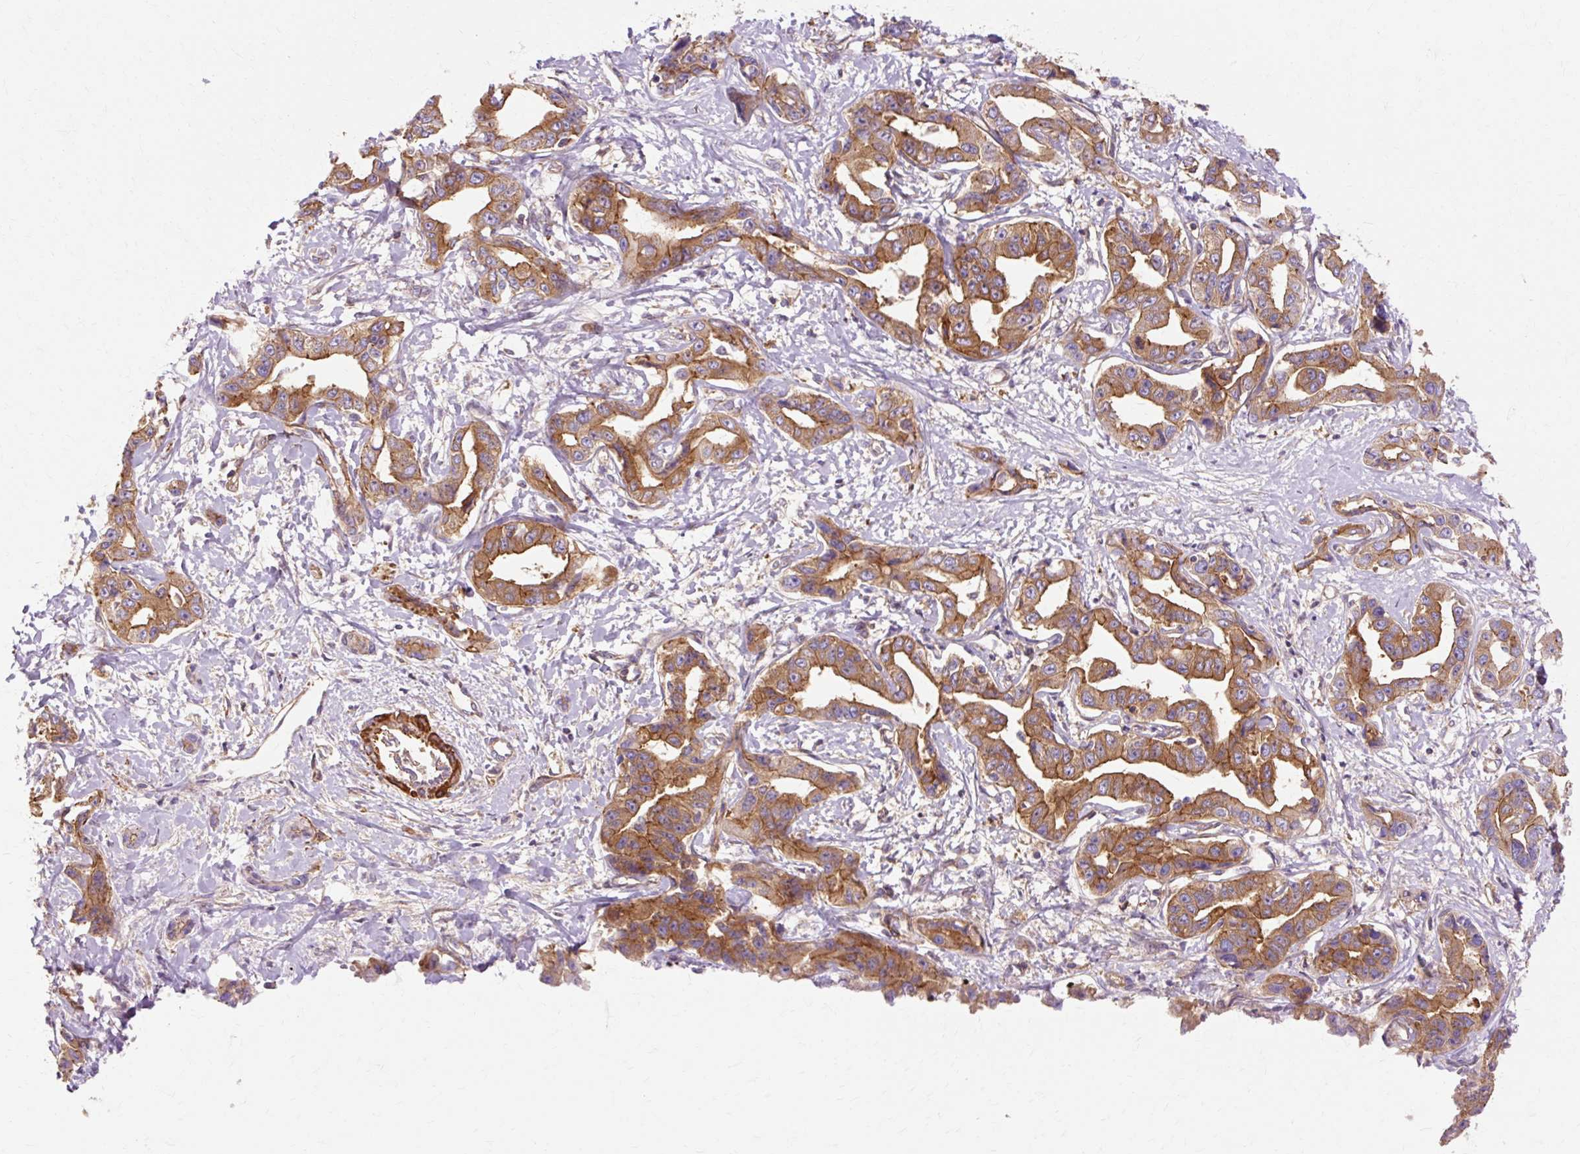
{"staining": {"intensity": "moderate", "quantity": ">75%", "location": "cytoplasmic/membranous"}, "tissue": "liver cancer", "cell_type": "Tumor cells", "image_type": "cancer", "snomed": [{"axis": "morphology", "description": "Cholangiocarcinoma"}, {"axis": "topography", "description": "Liver"}], "caption": "Liver cholangiocarcinoma tissue reveals moderate cytoplasmic/membranous expression in approximately >75% of tumor cells, visualized by immunohistochemistry.", "gene": "TBC1D2B", "patient": {"sex": "male", "age": 59}}